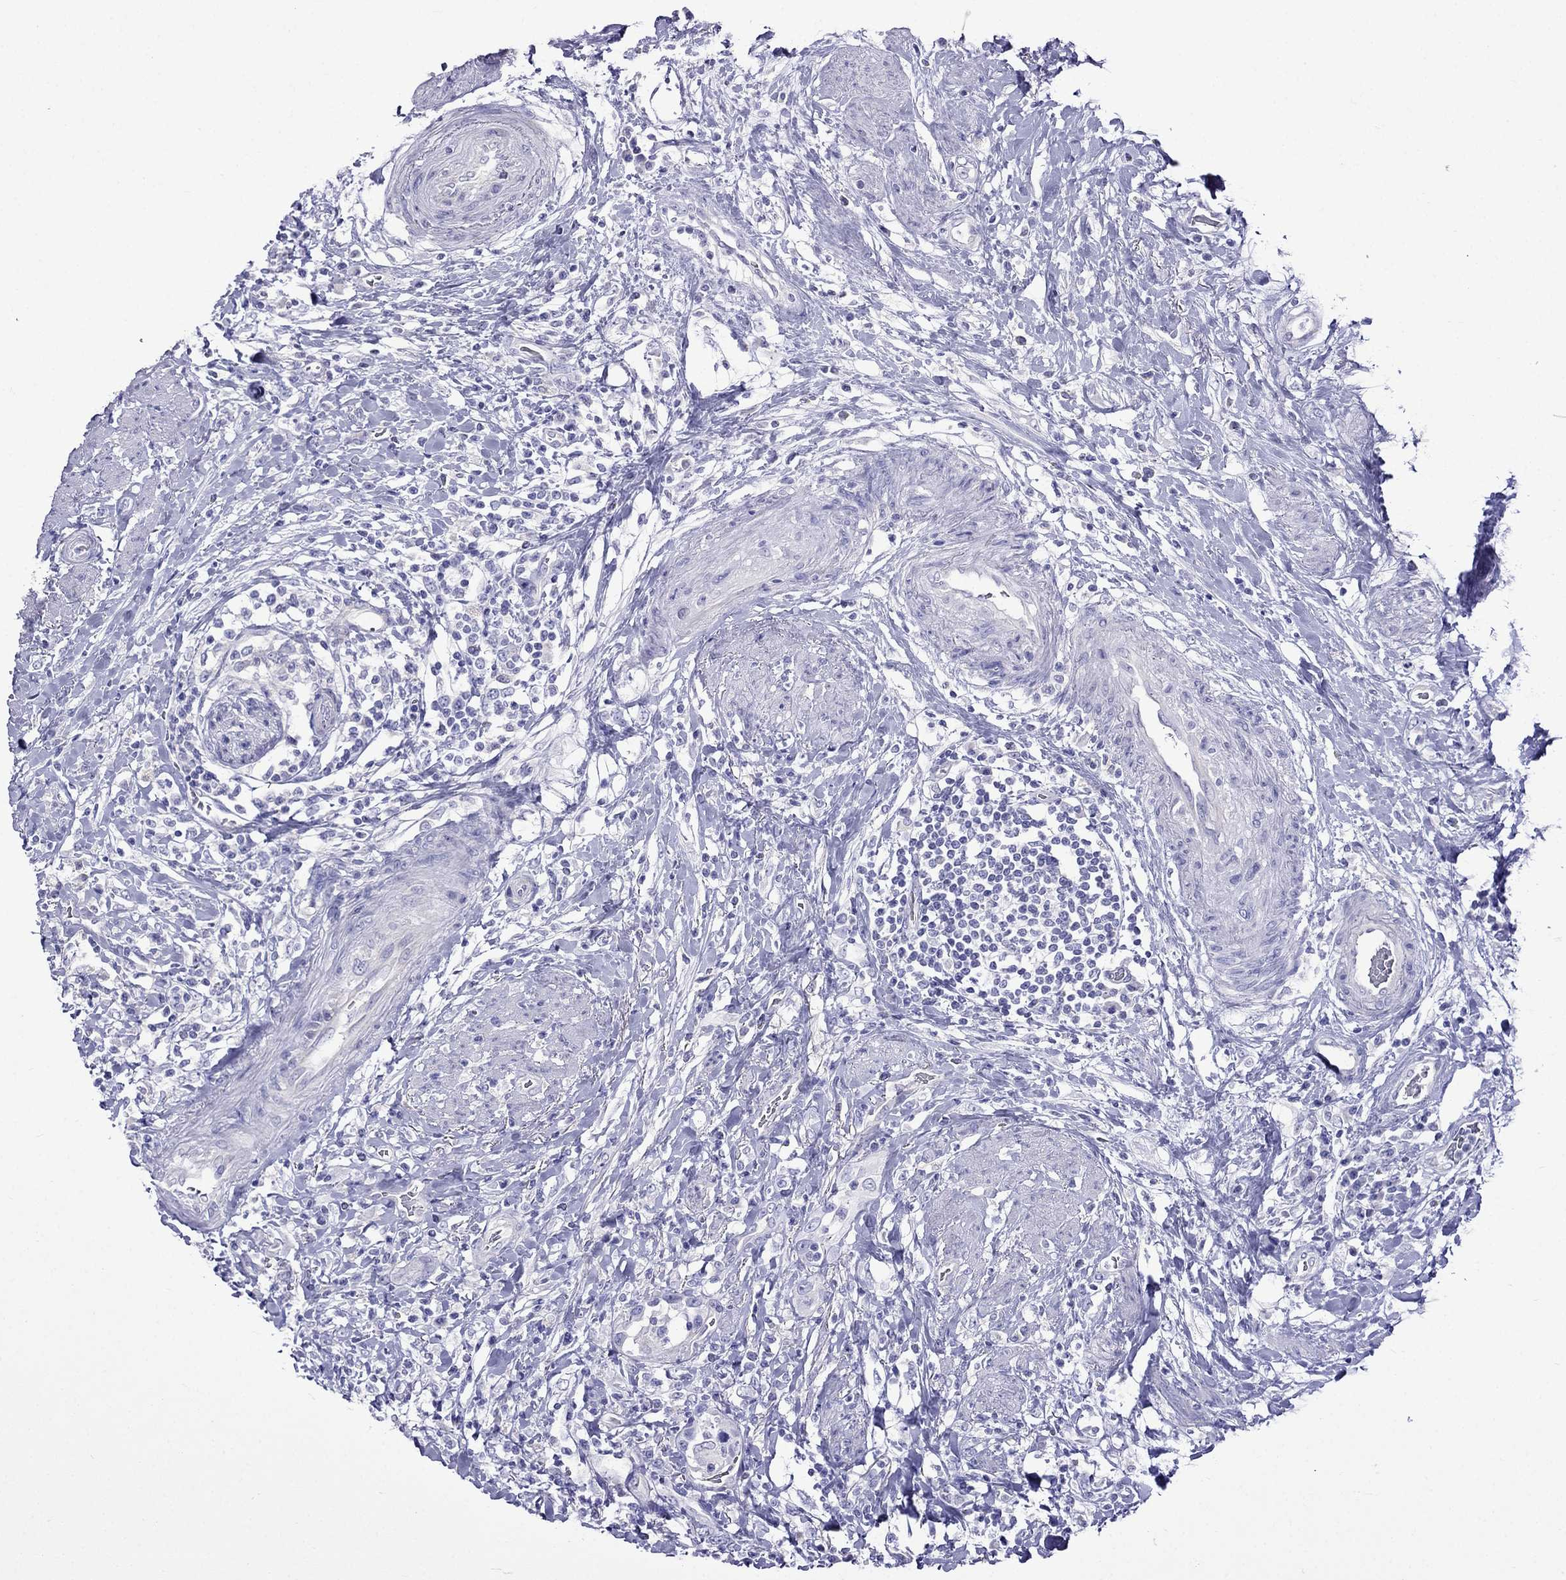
{"staining": {"intensity": "negative", "quantity": "none", "location": "none"}, "tissue": "urothelial cancer", "cell_type": "Tumor cells", "image_type": "cancer", "snomed": [{"axis": "morphology", "description": "Urothelial carcinoma, NOS"}, {"axis": "morphology", "description": "Urothelial carcinoma, High grade"}, {"axis": "topography", "description": "Urinary bladder"}], "caption": "Human urothelial cancer stained for a protein using immunohistochemistry (IHC) demonstrates no staining in tumor cells.", "gene": "TDRD1", "patient": {"sex": "female", "age": 64}}